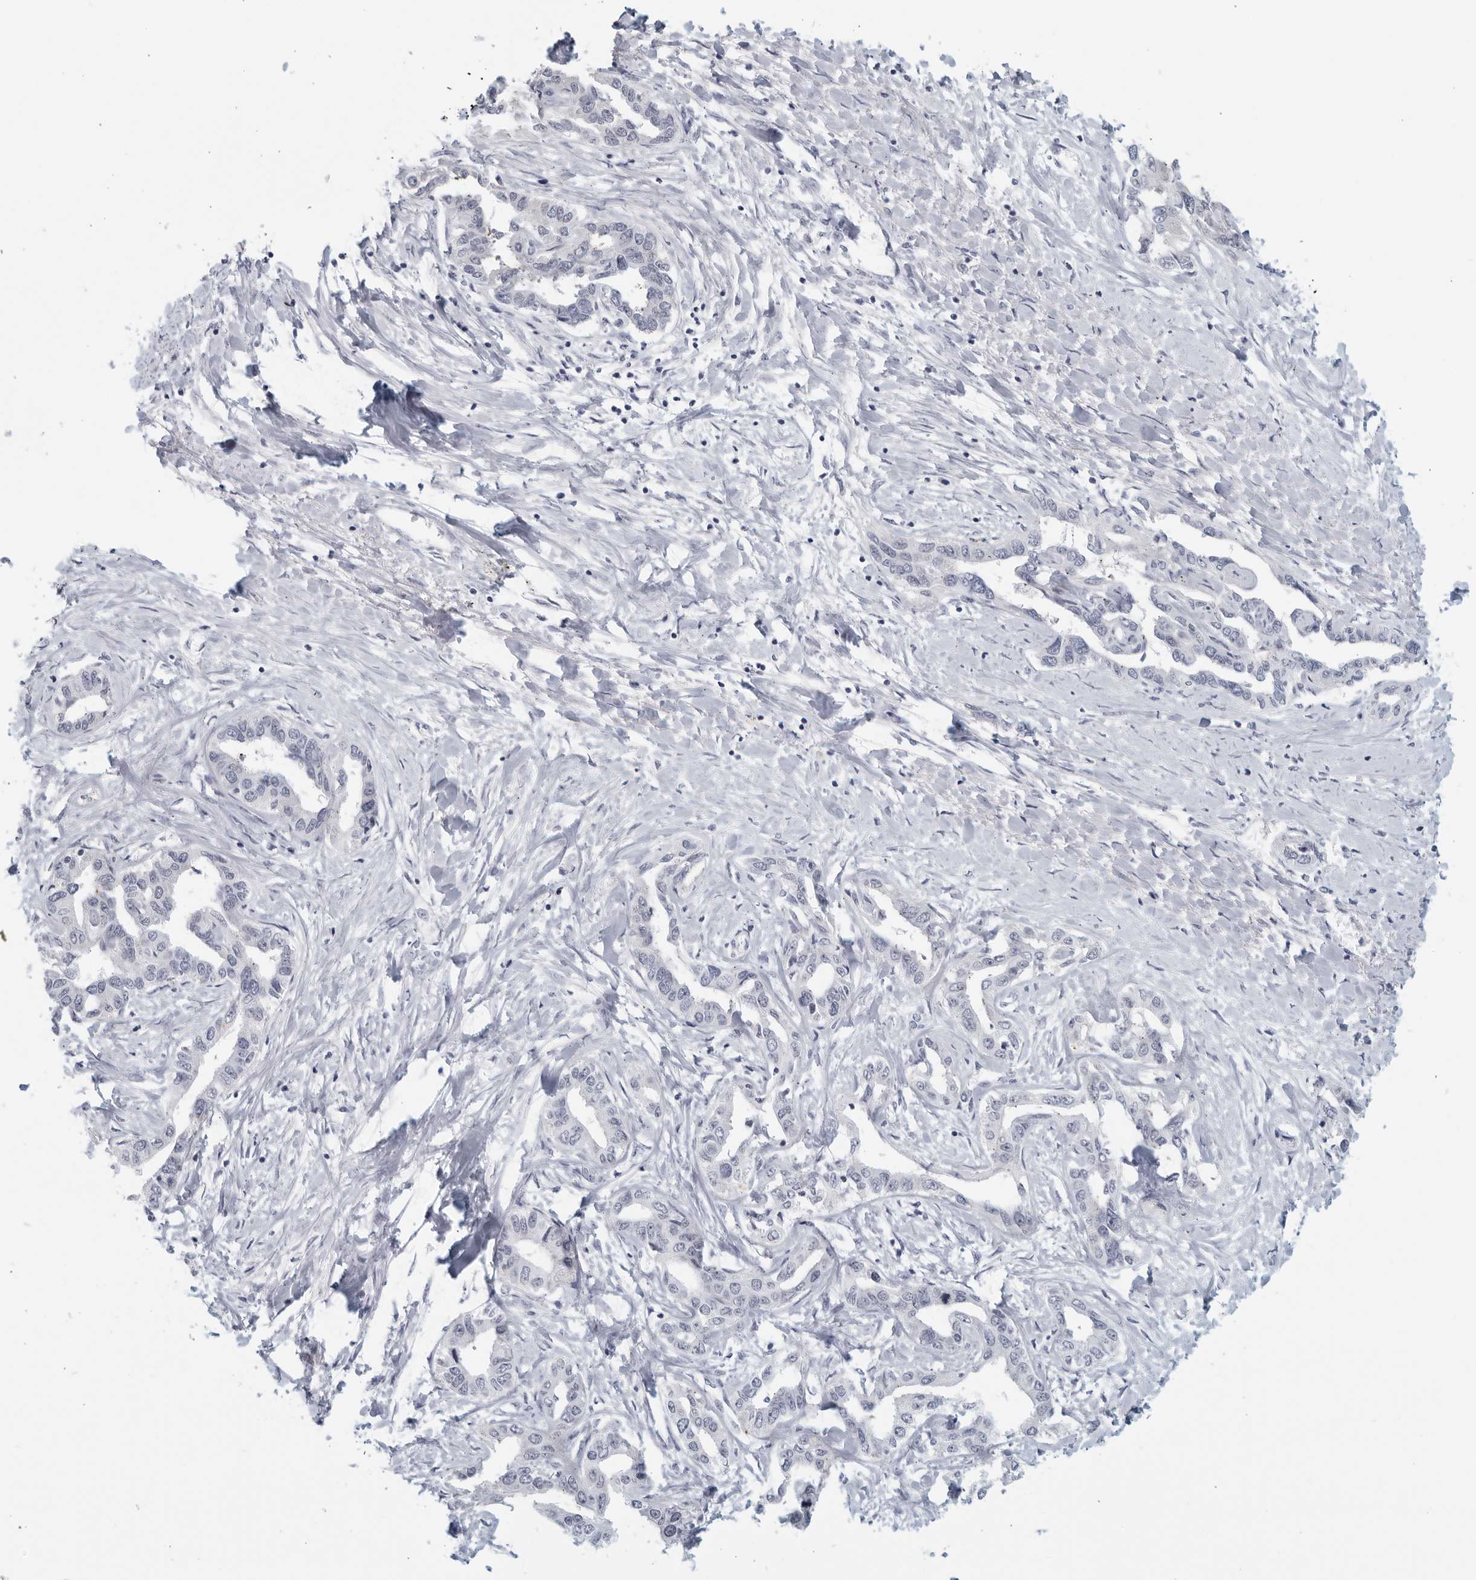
{"staining": {"intensity": "negative", "quantity": "none", "location": "none"}, "tissue": "liver cancer", "cell_type": "Tumor cells", "image_type": "cancer", "snomed": [{"axis": "morphology", "description": "Cholangiocarcinoma"}, {"axis": "topography", "description": "Liver"}], "caption": "The photomicrograph displays no significant positivity in tumor cells of liver cholangiocarcinoma. Nuclei are stained in blue.", "gene": "MATN1", "patient": {"sex": "male", "age": 59}}